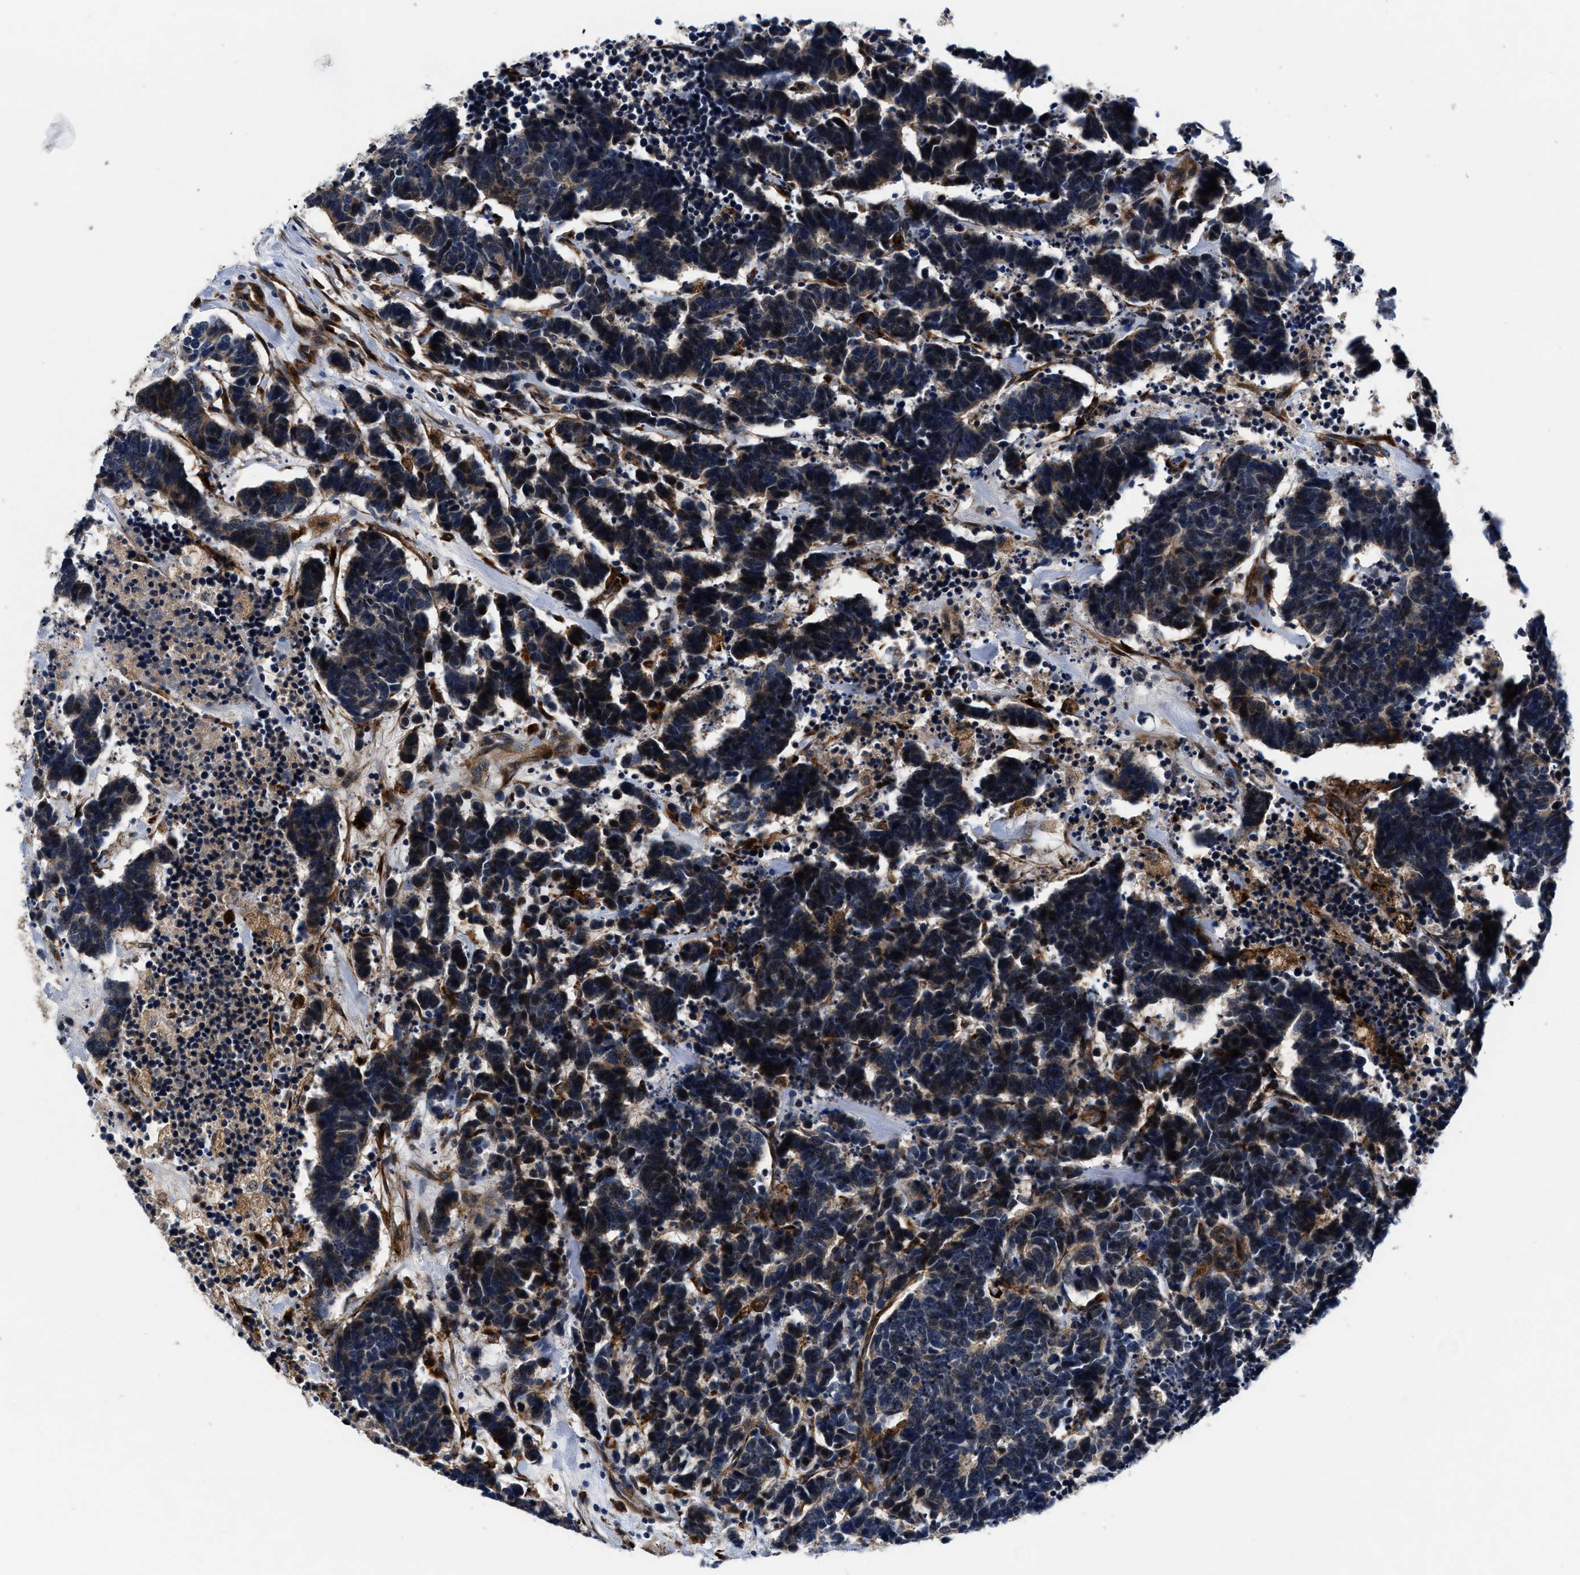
{"staining": {"intensity": "weak", "quantity": "25%-75%", "location": "cytoplasmic/membranous"}, "tissue": "carcinoid", "cell_type": "Tumor cells", "image_type": "cancer", "snomed": [{"axis": "morphology", "description": "Carcinoma, NOS"}, {"axis": "morphology", "description": "Carcinoid, malignant, NOS"}, {"axis": "topography", "description": "Urinary bladder"}], "caption": "Immunohistochemistry (IHC) image of neoplastic tissue: carcinoid (malignant) stained using IHC displays low levels of weak protein expression localized specifically in the cytoplasmic/membranous of tumor cells, appearing as a cytoplasmic/membranous brown color.", "gene": "SLC12A2", "patient": {"sex": "male", "age": 57}}